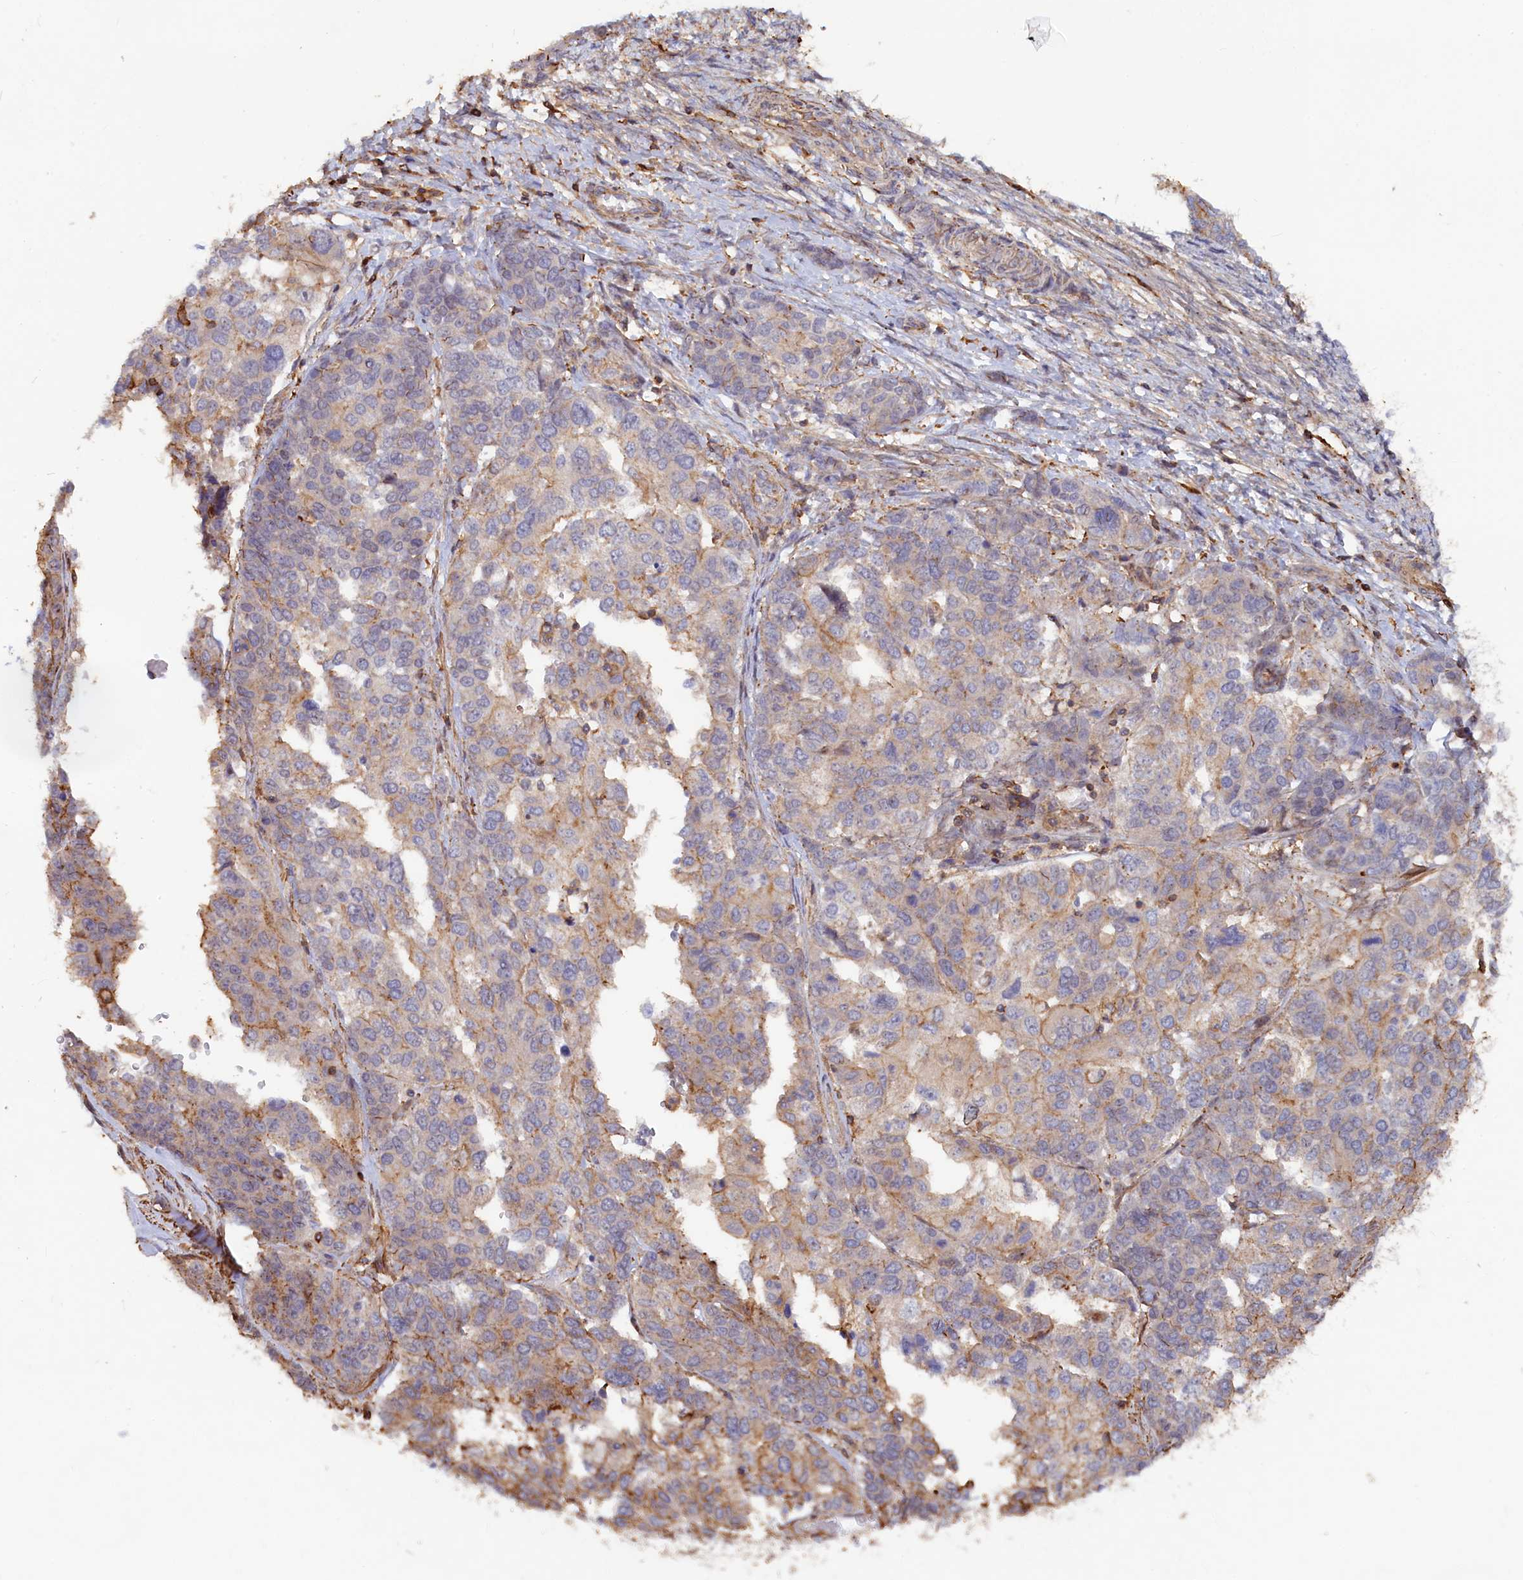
{"staining": {"intensity": "weak", "quantity": "<25%", "location": "cytoplasmic/membranous"}, "tissue": "ovarian cancer", "cell_type": "Tumor cells", "image_type": "cancer", "snomed": [{"axis": "morphology", "description": "Cystadenocarcinoma, serous, NOS"}, {"axis": "topography", "description": "Ovary"}], "caption": "Tumor cells show no significant protein staining in serous cystadenocarcinoma (ovarian).", "gene": "ANKRD27", "patient": {"sex": "female", "age": 44}}